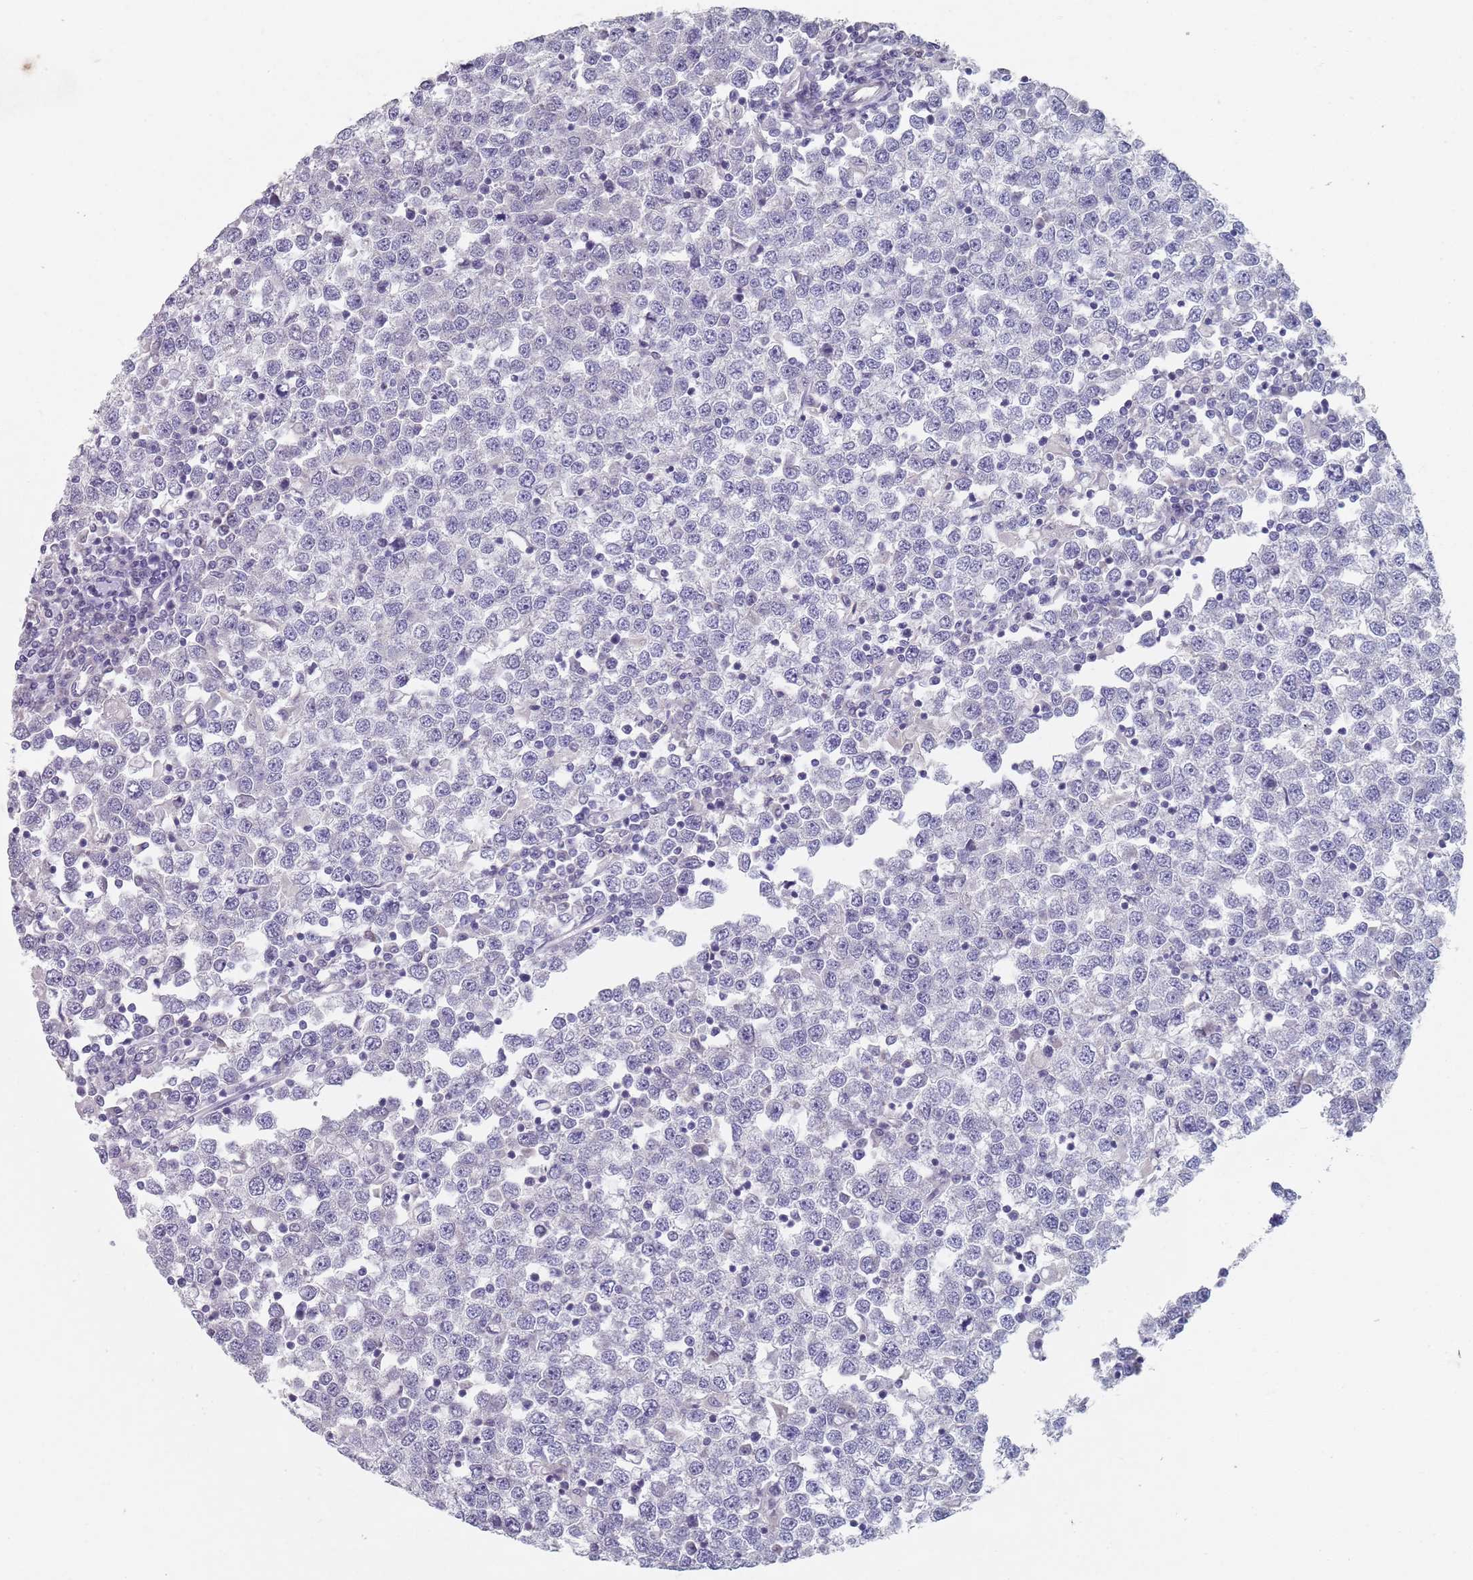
{"staining": {"intensity": "negative", "quantity": "none", "location": "none"}, "tissue": "testis cancer", "cell_type": "Tumor cells", "image_type": "cancer", "snomed": [{"axis": "morphology", "description": "Seminoma, NOS"}, {"axis": "topography", "description": "Testis"}], "caption": "This is a histopathology image of immunohistochemistry staining of testis cancer, which shows no staining in tumor cells.", "gene": "SAMD1", "patient": {"sex": "male", "age": 65}}